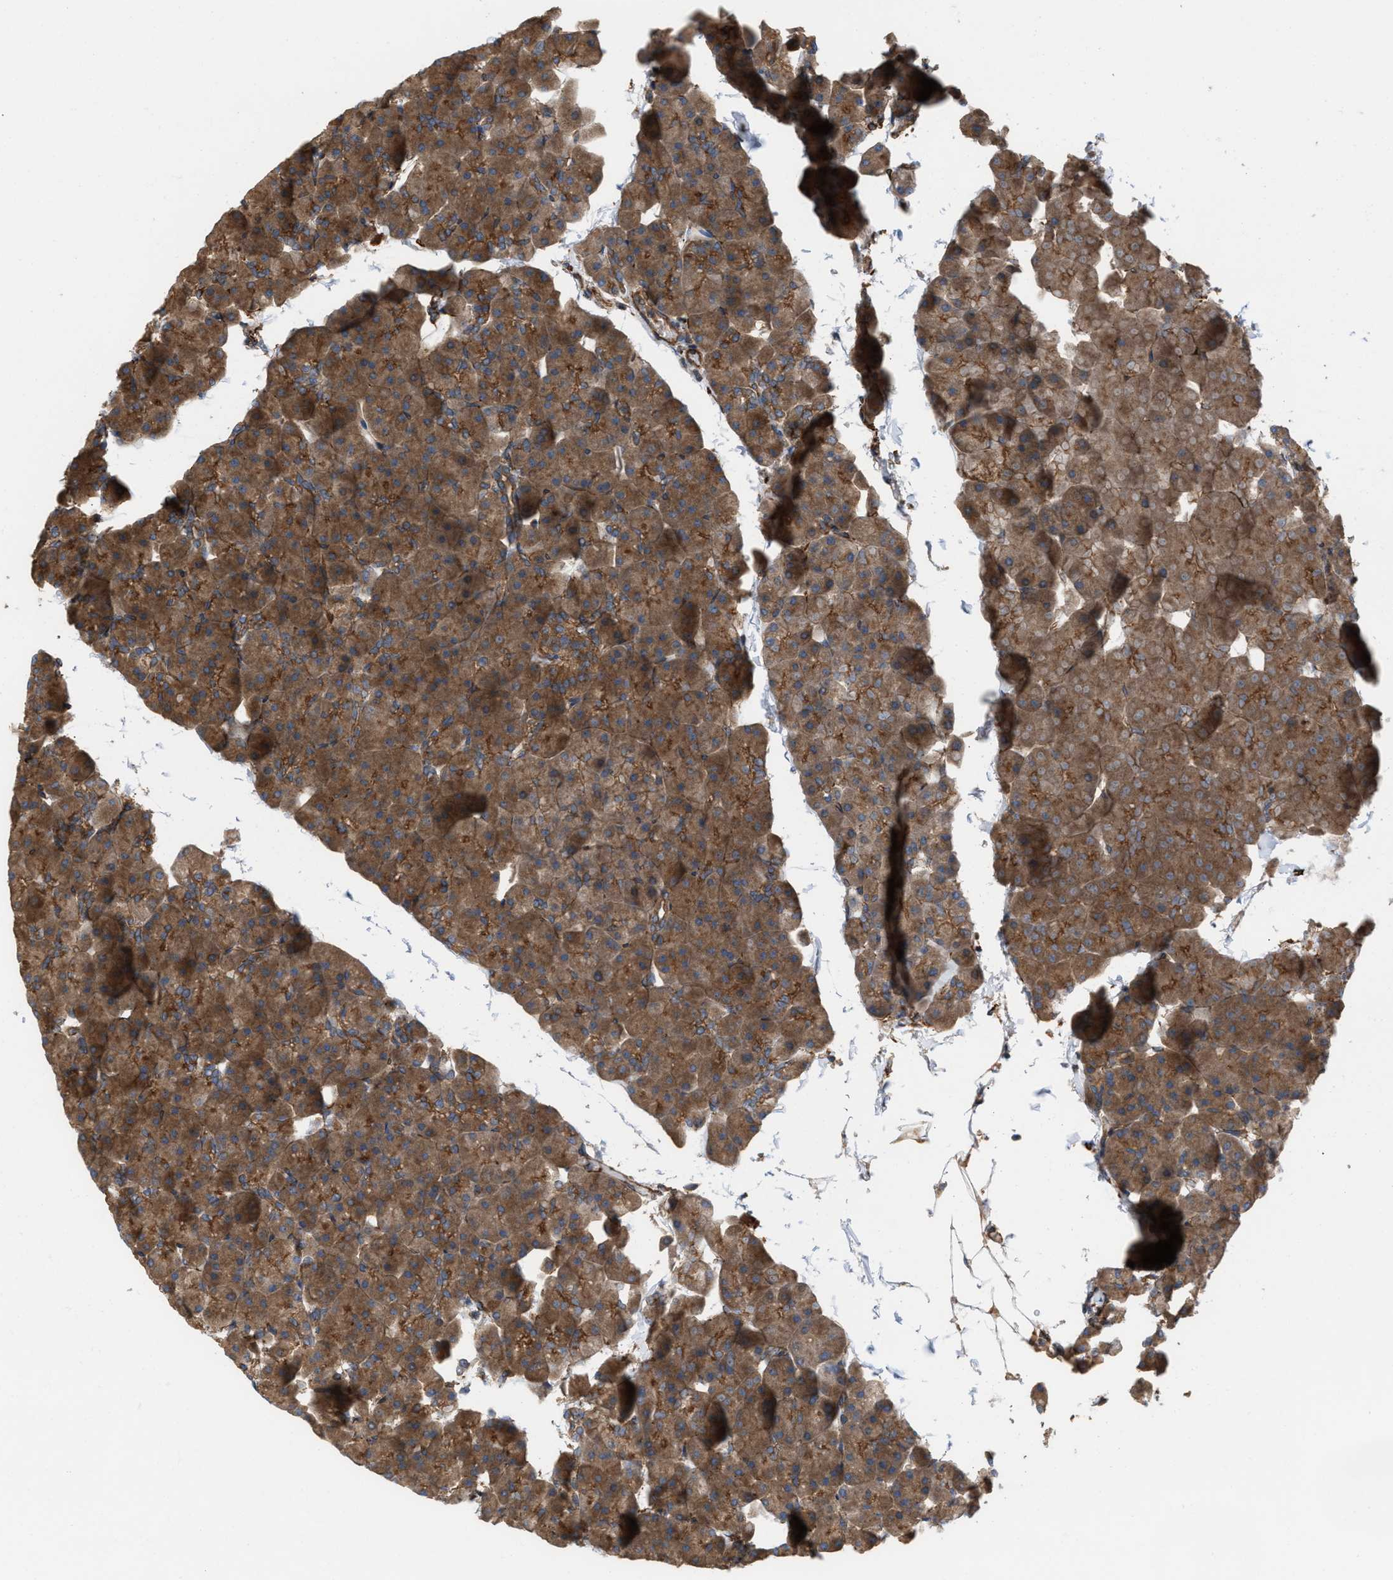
{"staining": {"intensity": "moderate", "quantity": ">75%", "location": "cytoplasmic/membranous"}, "tissue": "pancreas", "cell_type": "Exocrine glandular cells", "image_type": "normal", "snomed": [{"axis": "morphology", "description": "Normal tissue, NOS"}, {"axis": "topography", "description": "Pancreas"}], "caption": "A brown stain highlights moderate cytoplasmic/membranous staining of a protein in exocrine glandular cells of benign human pancreas. (DAB = brown stain, brightfield microscopy at high magnification).", "gene": "EPS15L1", "patient": {"sex": "female", "age": 70}}